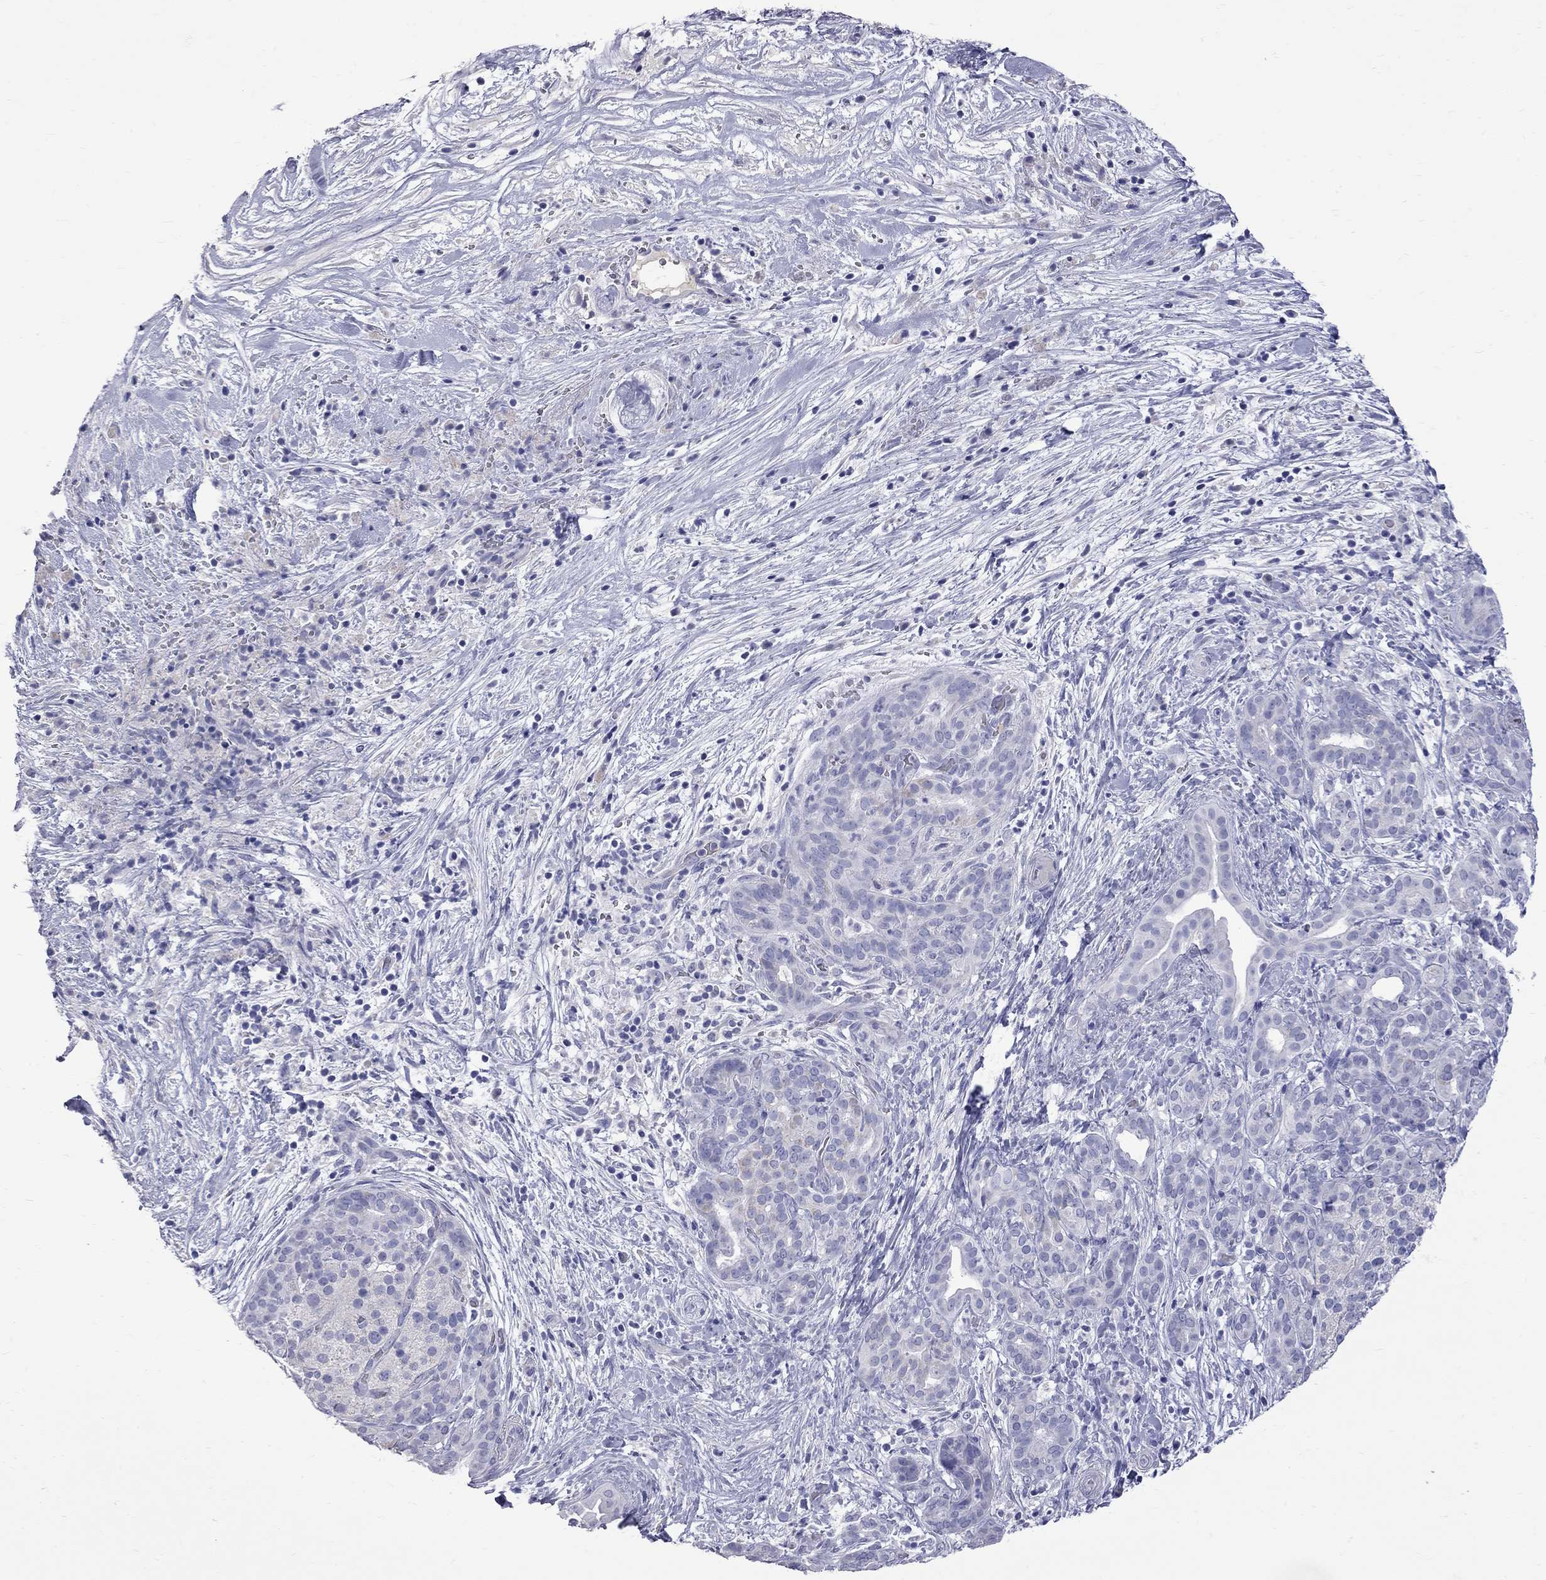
{"staining": {"intensity": "negative", "quantity": "none", "location": "none"}, "tissue": "pancreatic cancer", "cell_type": "Tumor cells", "image_type": "cancer", "snomed": [{"axis": "morphology", "description": "Adenocarcinoma, NOS"}, {"axis": "topography", "description": "Pancreas"}], "caption": "Pancreatic cancer was stained to show a protein in brown. There is no significant staining in tumor cells.", "gene": "KCND2", "patient": {"sex": "male", "age": 44}}